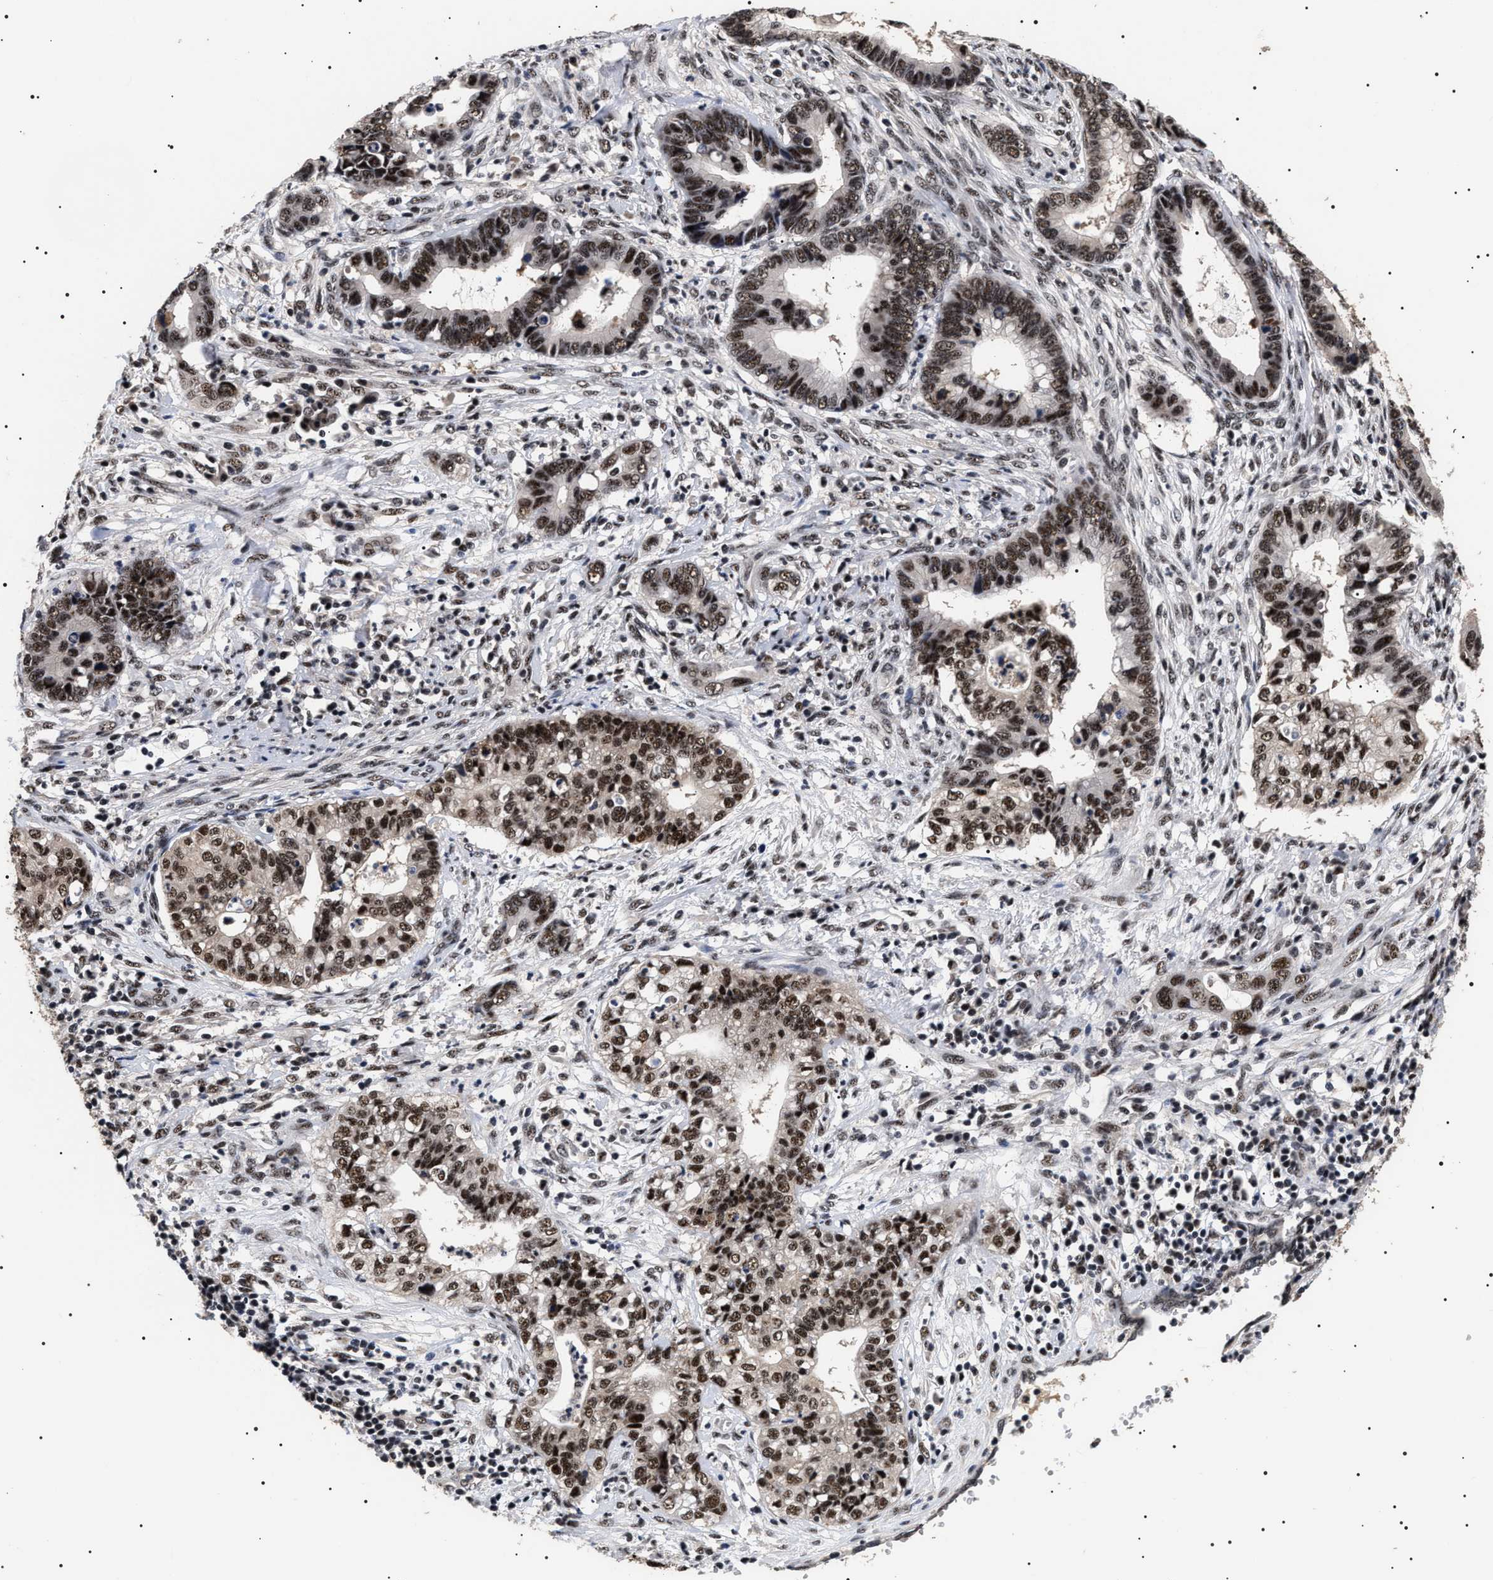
{"staining": {"intensity": "strong", "quantity": ">75%", "location": "nuclear"}, "tissue": "cervical cancer", "cell_type": "Tumor cells", "image_type": "cancer", "snomed": [{"axis": "morphology", "description": "Adenocarcinoma, NOS"}, {"axis": "topography", "description": "Cervix"}], "caption": "Protein analysis of cervical cancer (adenocarcinoma) tissue reveals strong nuclear expression in about >75% of tumor cells. The staining is performed using DAB brown chromogen to label protein expression. The nuclei are counter-stained blue using hematoxylin.", "gene": "CAAP1", "patient": {"sex": "female", "age": 44}}